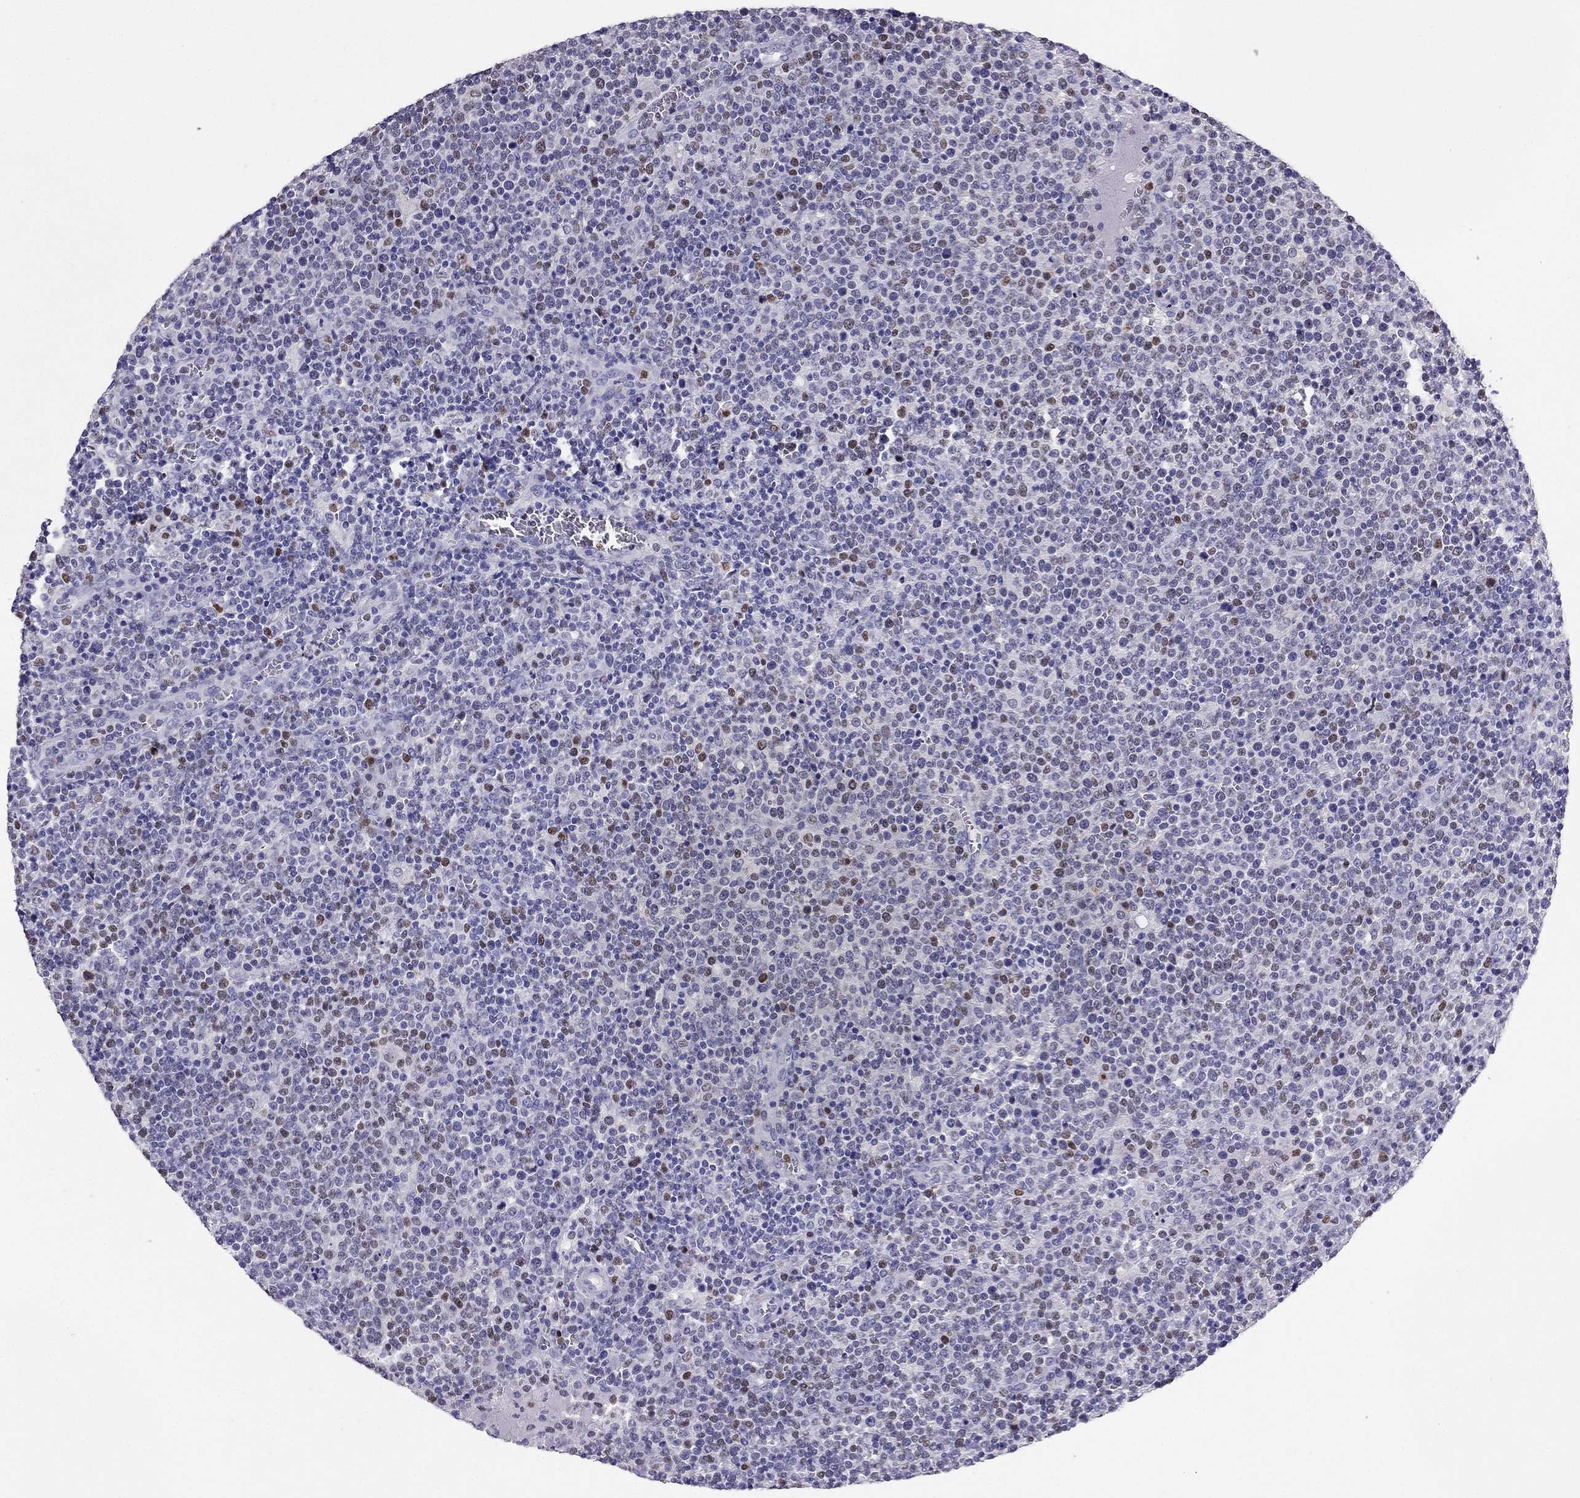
{"staining": {"intensity": "negative", "quantity": "none", "location": "none"}, "tissue": "lymphoma", "cell_type": "Tumor cells", "image_type": "cancer", "snomed": [{"axis": "morphology", "description": "Malignant lymphoma, non-Hodgkin's type, High grade"}, {"axis": "topography", "description": "Lymph node"}], "caption": "Immunohistochemistry (IHC) photomicrograph of neoplastic tissue: lymphoma stained with DAB displays no significant protein positivity in tumor cells.", "gene": "ARID3A", "patient": {"sex": "male", "age": 61}}